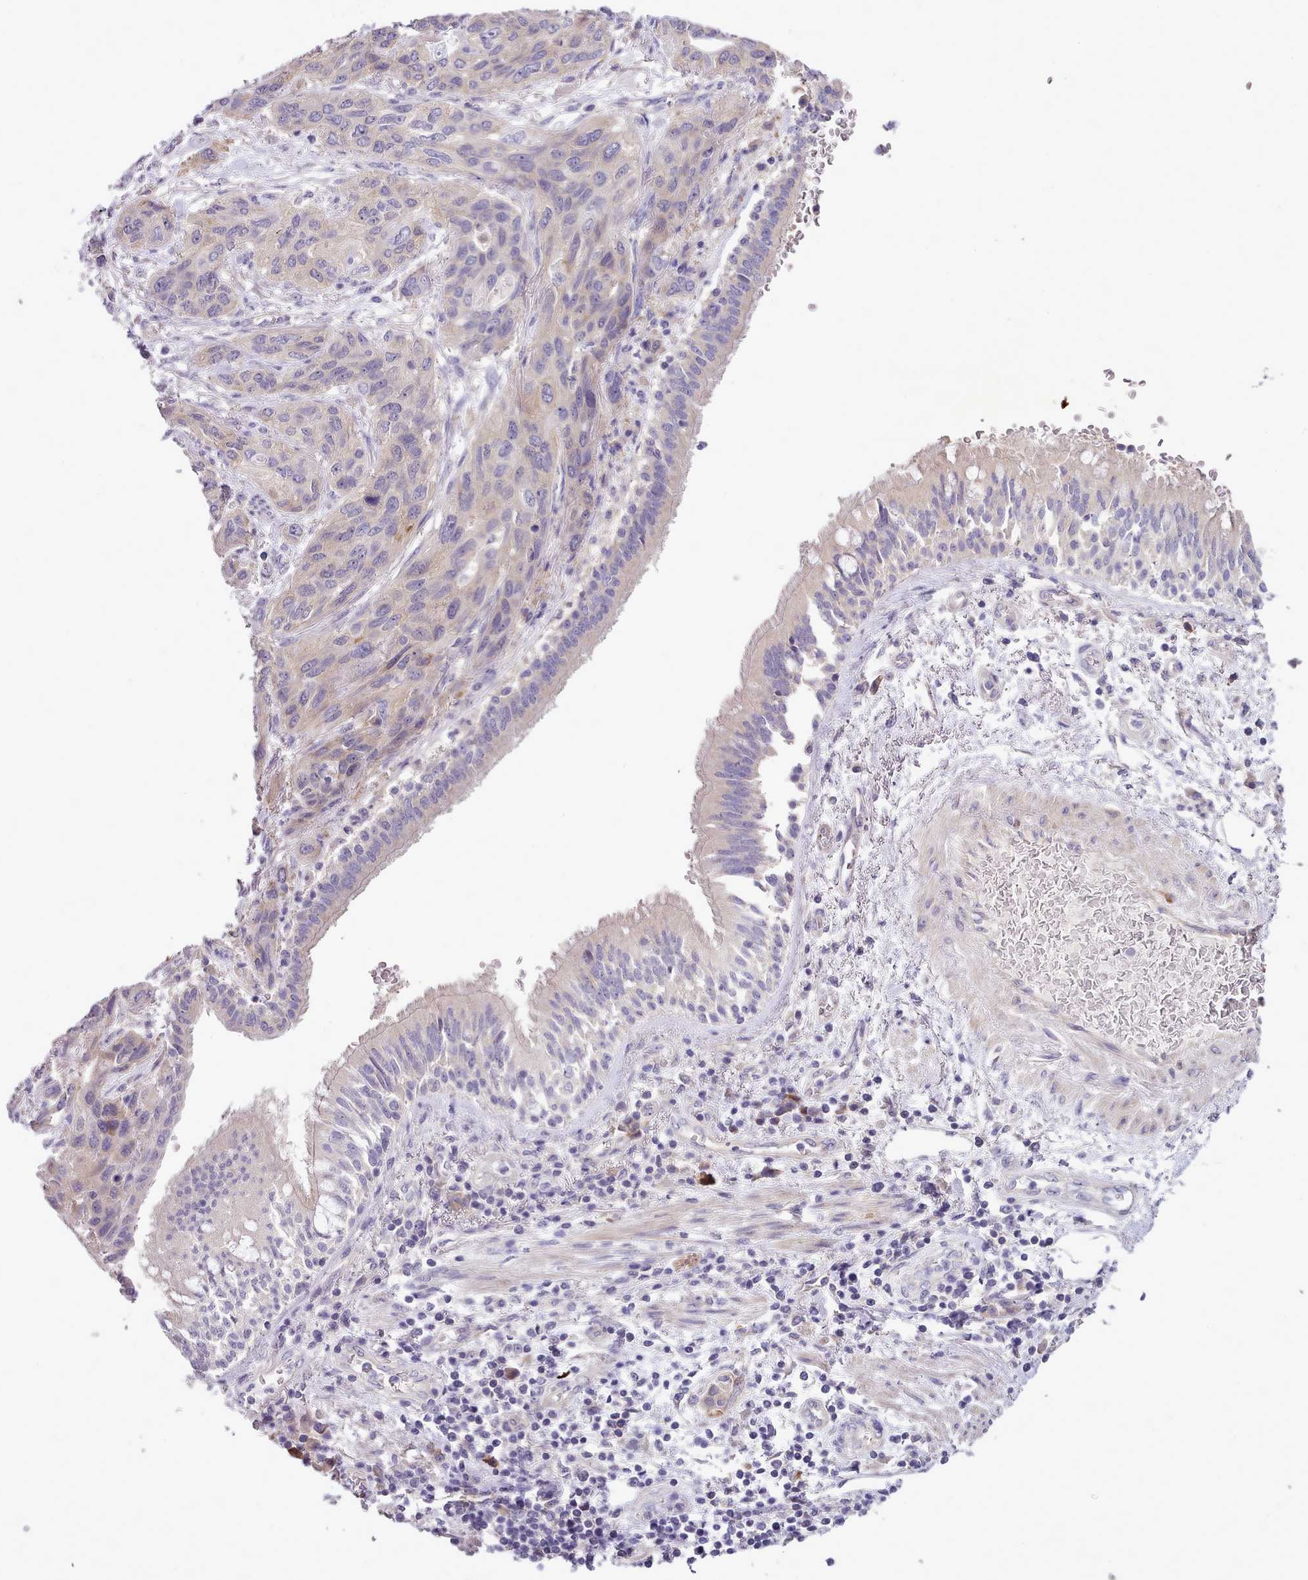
{"staining": {"intensity": "negative", "quantity": "none", "location": "none"}, "tissue": "lung cancer", "cell_type": "Tumor cells", "image_type": "cancer", "snomed": [{"axis": "morphology", "description": "Squamous cell carcinoma, NOS"}, {"axis": "topography", "description": "Lung"}], "caption": "This is a histopathology image of immunohistochemistry staining of lung squamous cell carcinoma, which shows no staining in tumor cells.", "gene": "SETX", "patient": {"sex": "female", "age": 70}}